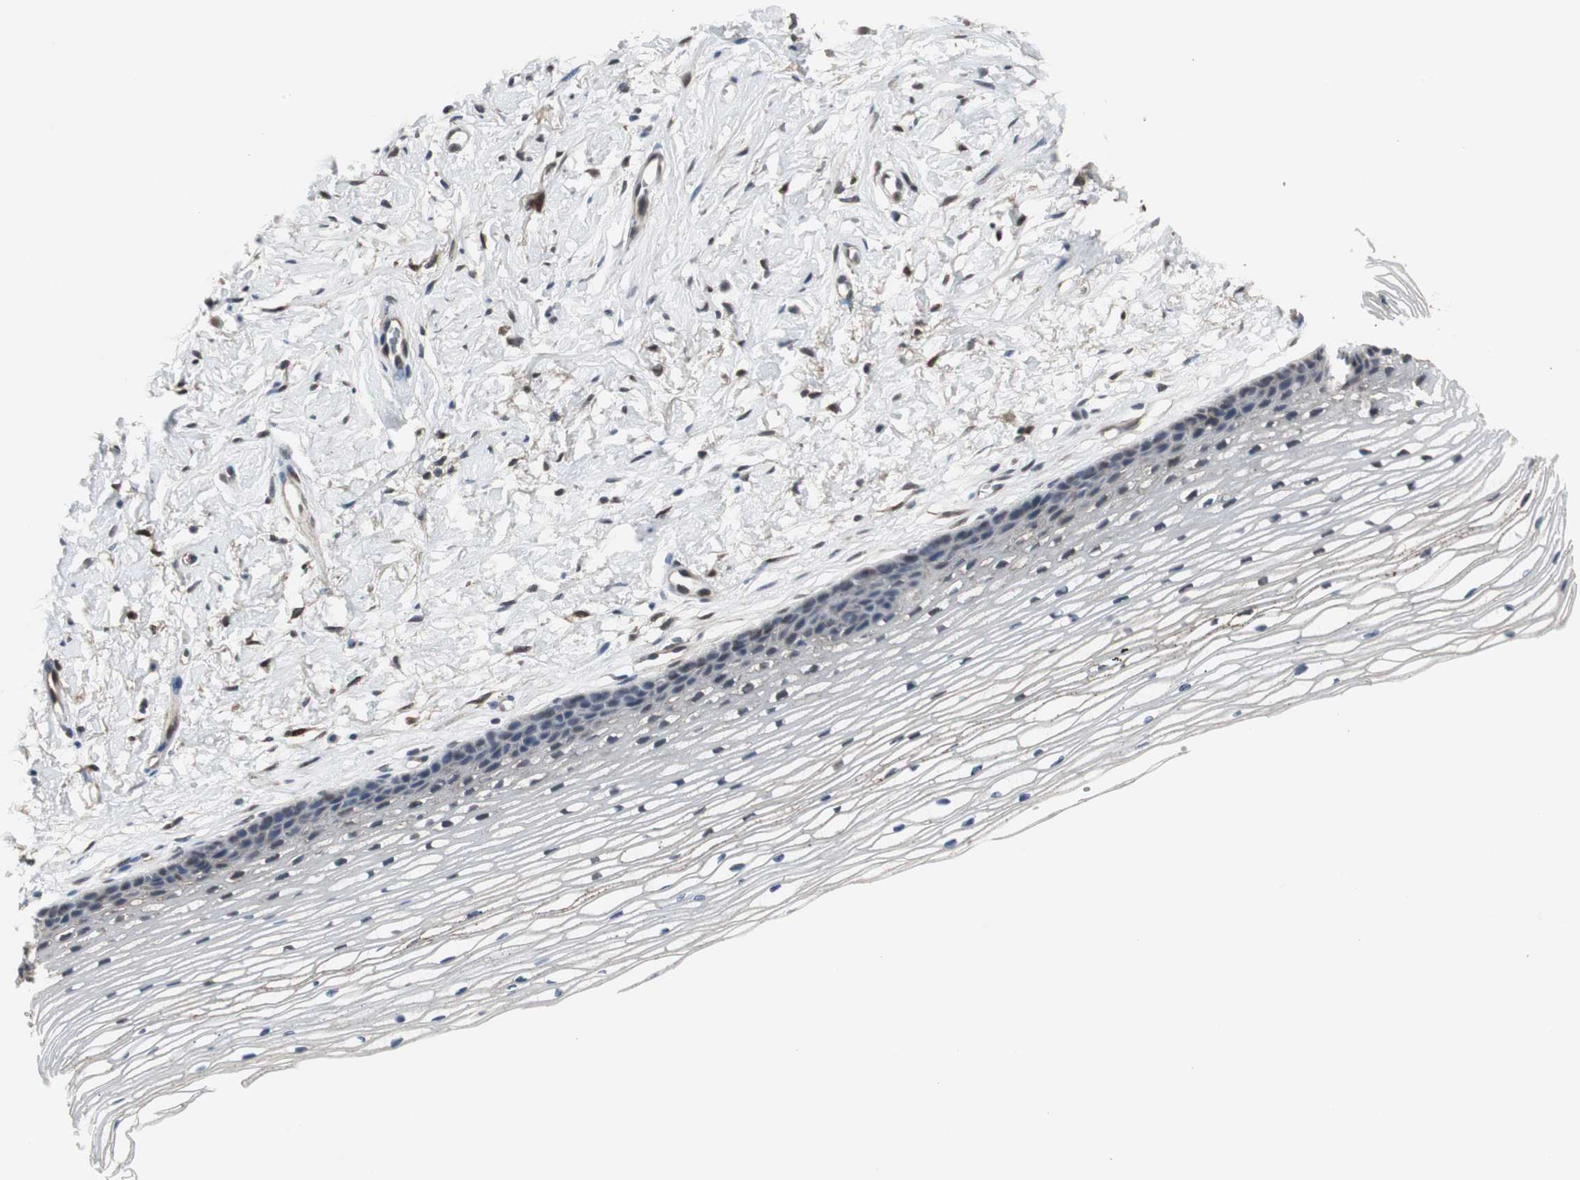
{"staining": {"intensity": "weak", "quantity": "25%-75%", "location": "cytoplasmic/membranous"}, "tissue": "cervix", "cell_type": "Glandular cells", "image_type": "normal", "snomed": [{"axis": "morphology", "description": "Normal tissue, NOS"}, {"axis": "topography", "description": "Cervix"}], "caption": "IHC staining of benign cervix, which exhibits low levels of weak cytoplasmic/membranous expression in about 25%-75% of glandular cells indicating weak cytoplasmic/membranous protein staining. The staining was performed using DAB (brown) for protein detection and nuclei were counterstained in hematoxylin (blue).", "gene": "PFDN1", "patient": {"sex": "female", "age": 77}}